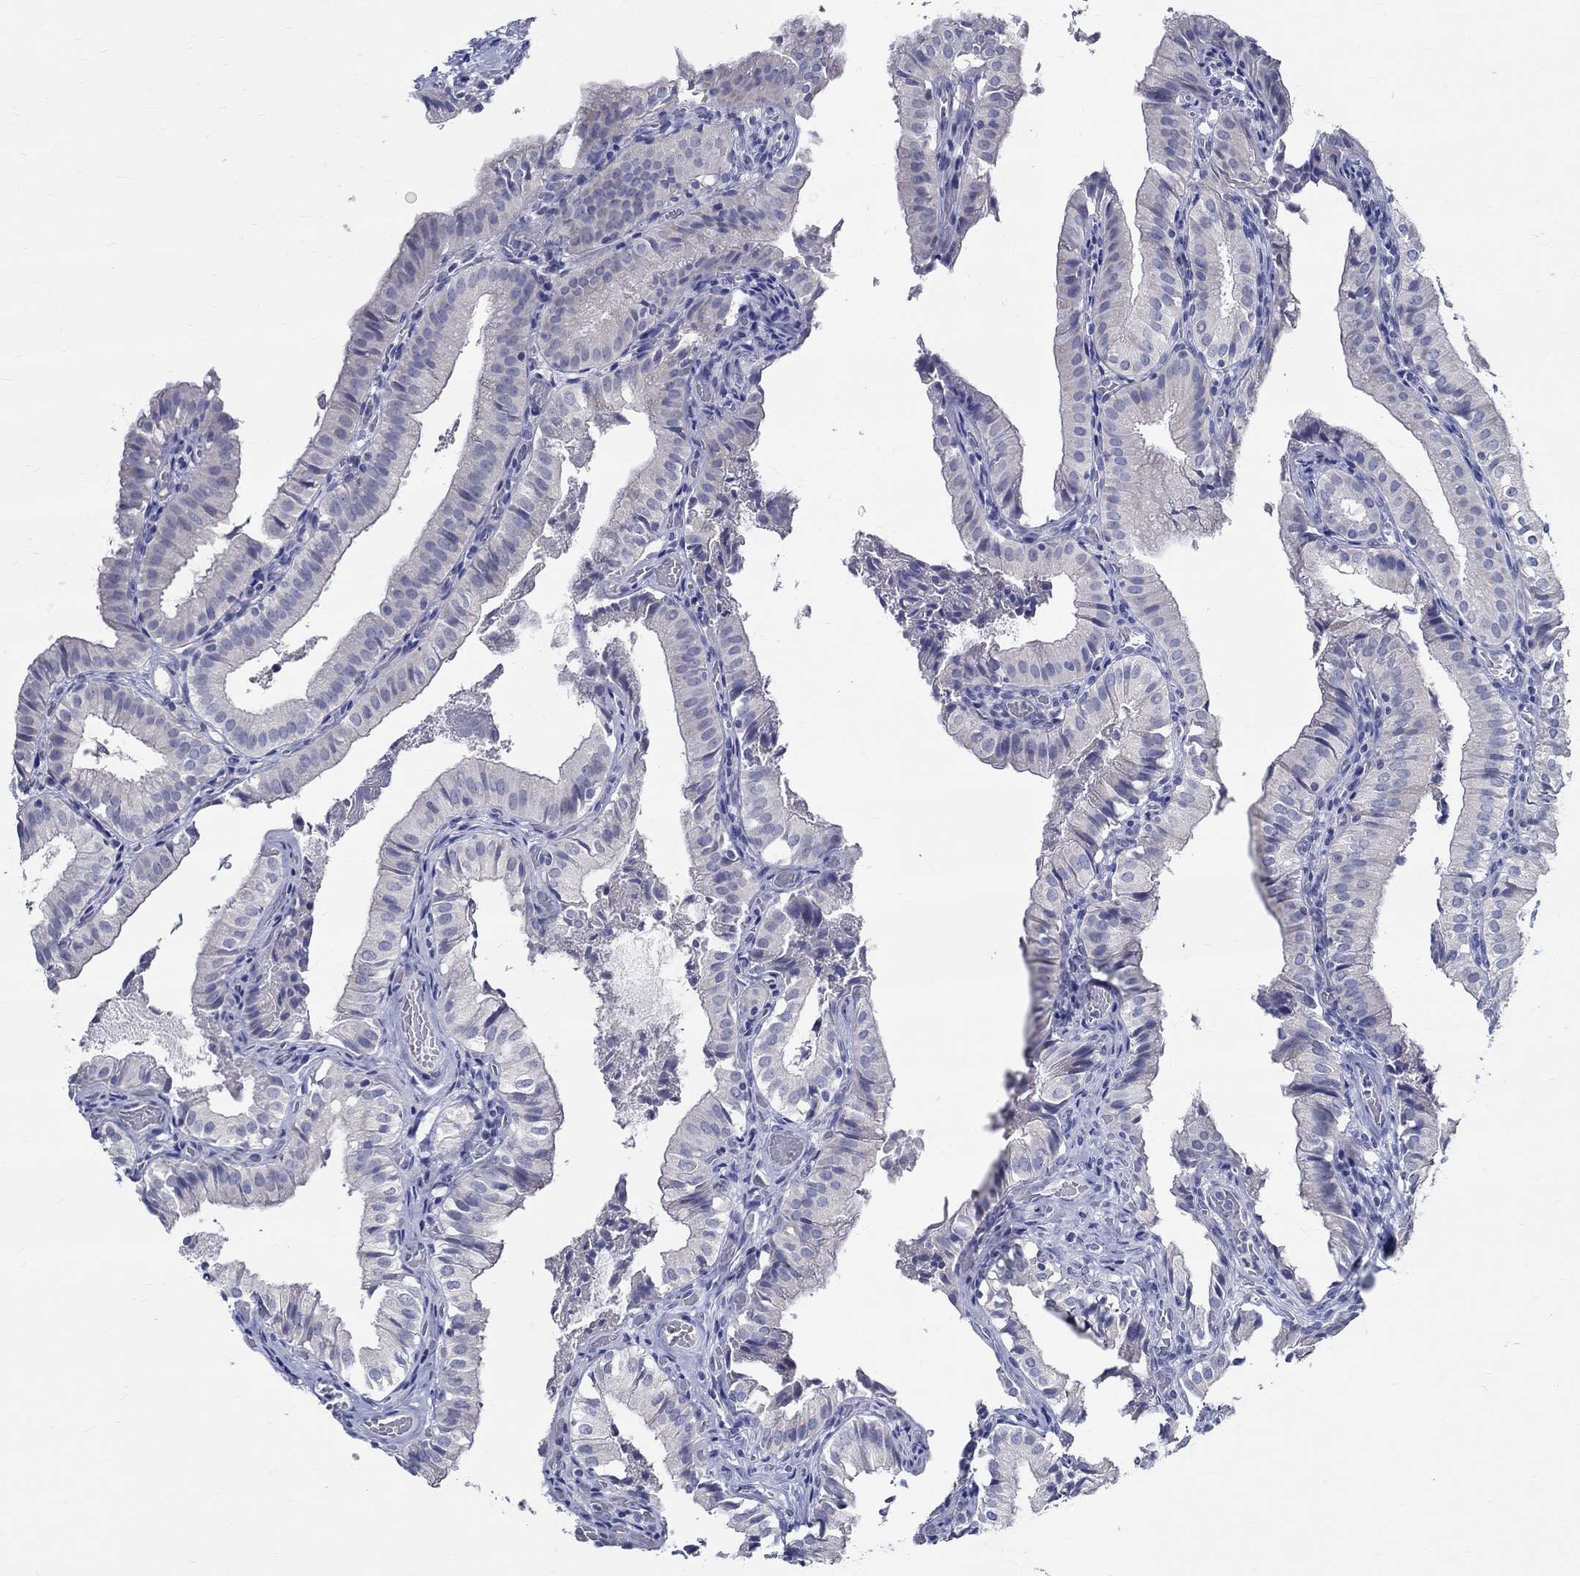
{"staining": {"intensity": "negative", "quantity": "none", "location": "none"}, "tissue": "gallbladder", "cell_type": "Glandular cells", "image_type": "normal", "snomed": [{"axis": "morphology", "description": "Normal tissue, NOS"}, {"axis": "topography", "description": "Gallbladder"}], "caption": "Protein analysis of normal gallbladder exhibits no significant positivity in glandular cells. The staining was performed using DAB to visualize the protein expression in brown, while the nuclei were stained in blue with hematoxylin (Magnification: 20x).", "gene": "CETN1", "patient": {"sex": "female", "age": 47}}